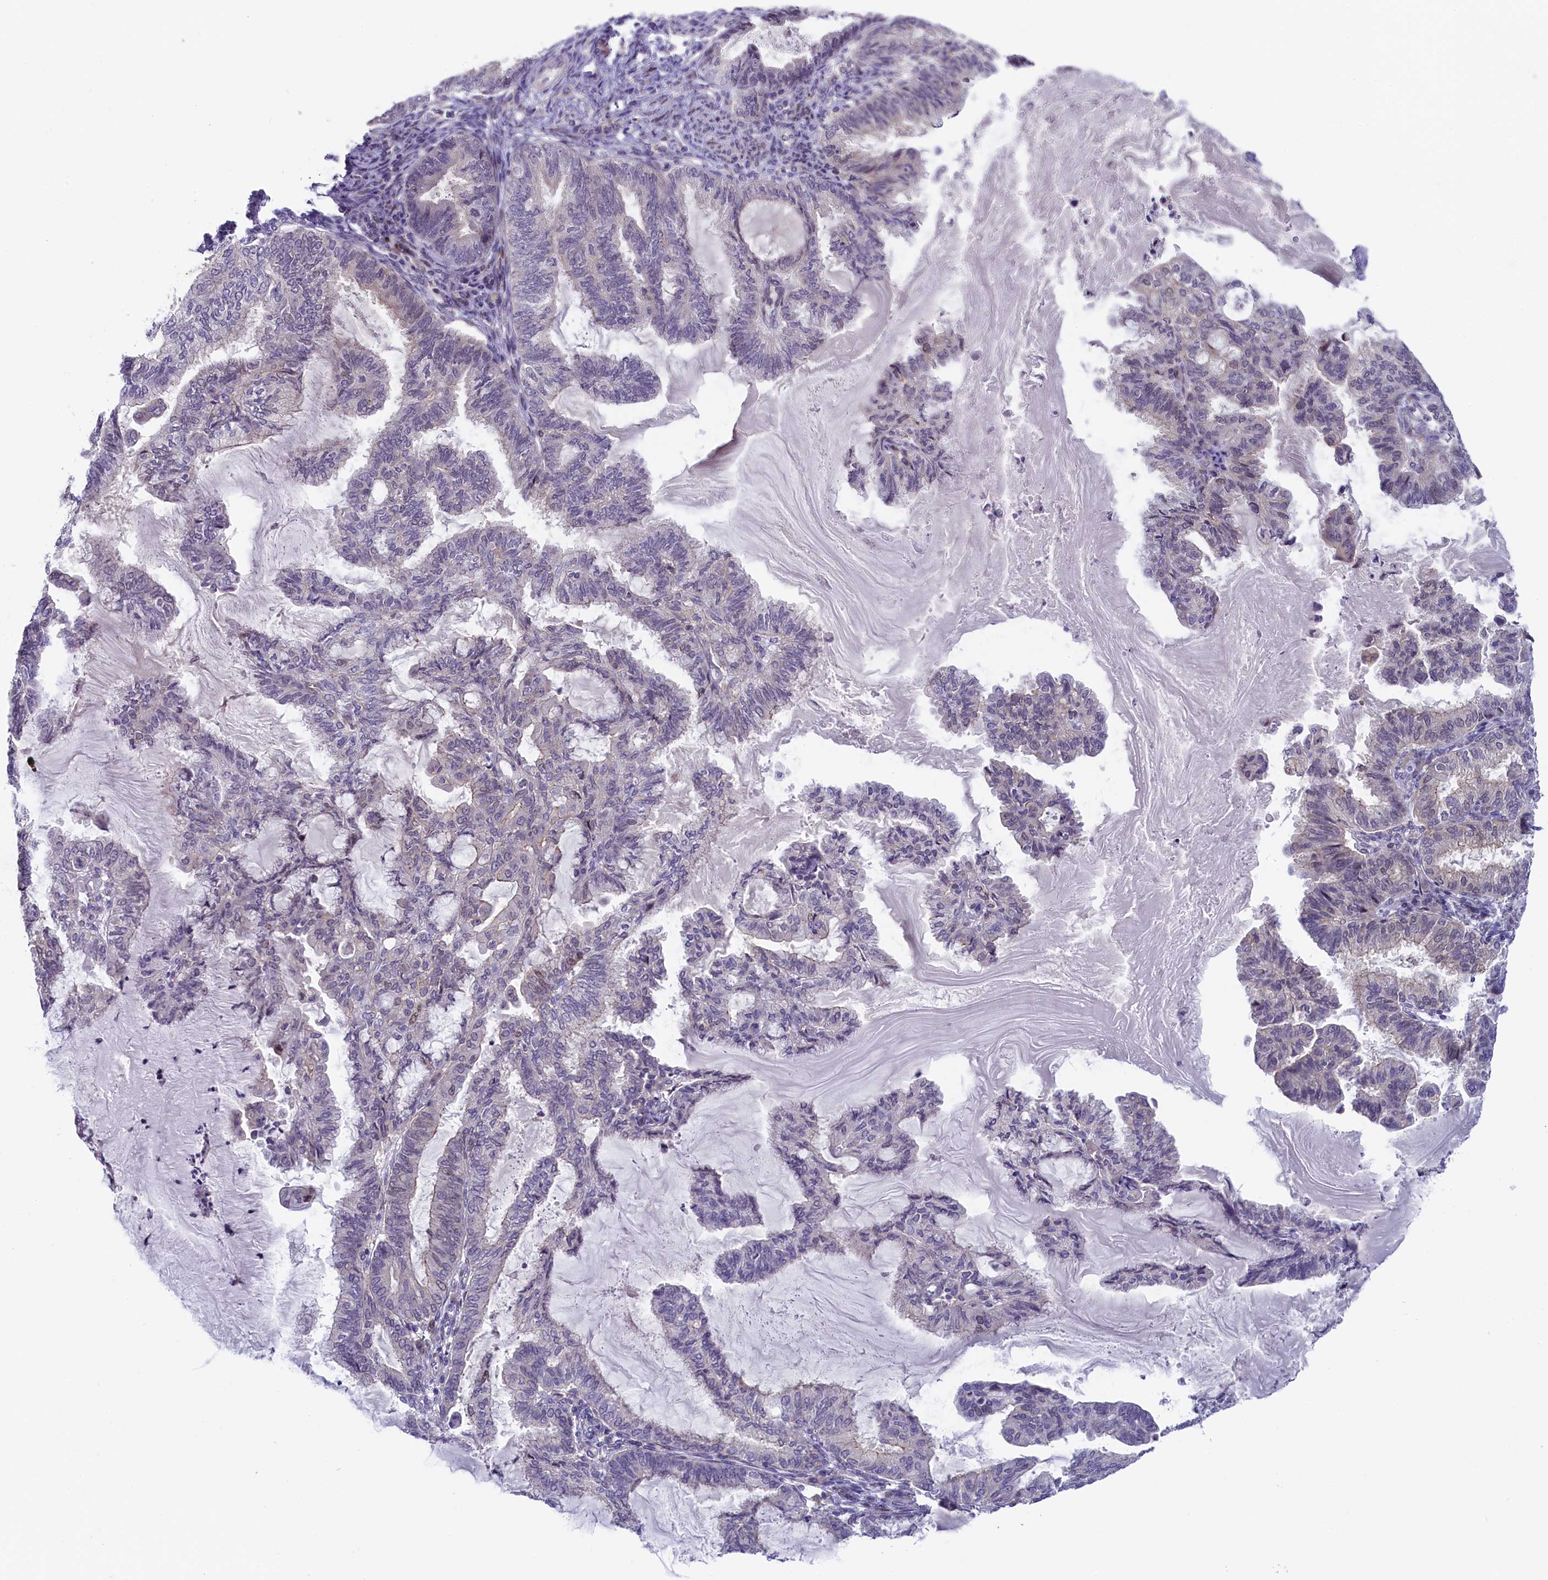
{"staining": {"intensity": "negative", "quantity": "none", "location": "none"}, "tissue": "endometrial cancer", "cell_type": "Tumor cells", "image_type": "cancer", "snomed": [{"axis": "morphology", "description": "Adenocarcinoma, NOS"}, {"axis": "topography", "description": "Endometrium"}], "caption": "There is no significant staining in tumor cells of endometrial cancer (adenocarcinoma).", "gene": "CCL23", "patient": {"sex": "female", "age": 86}}